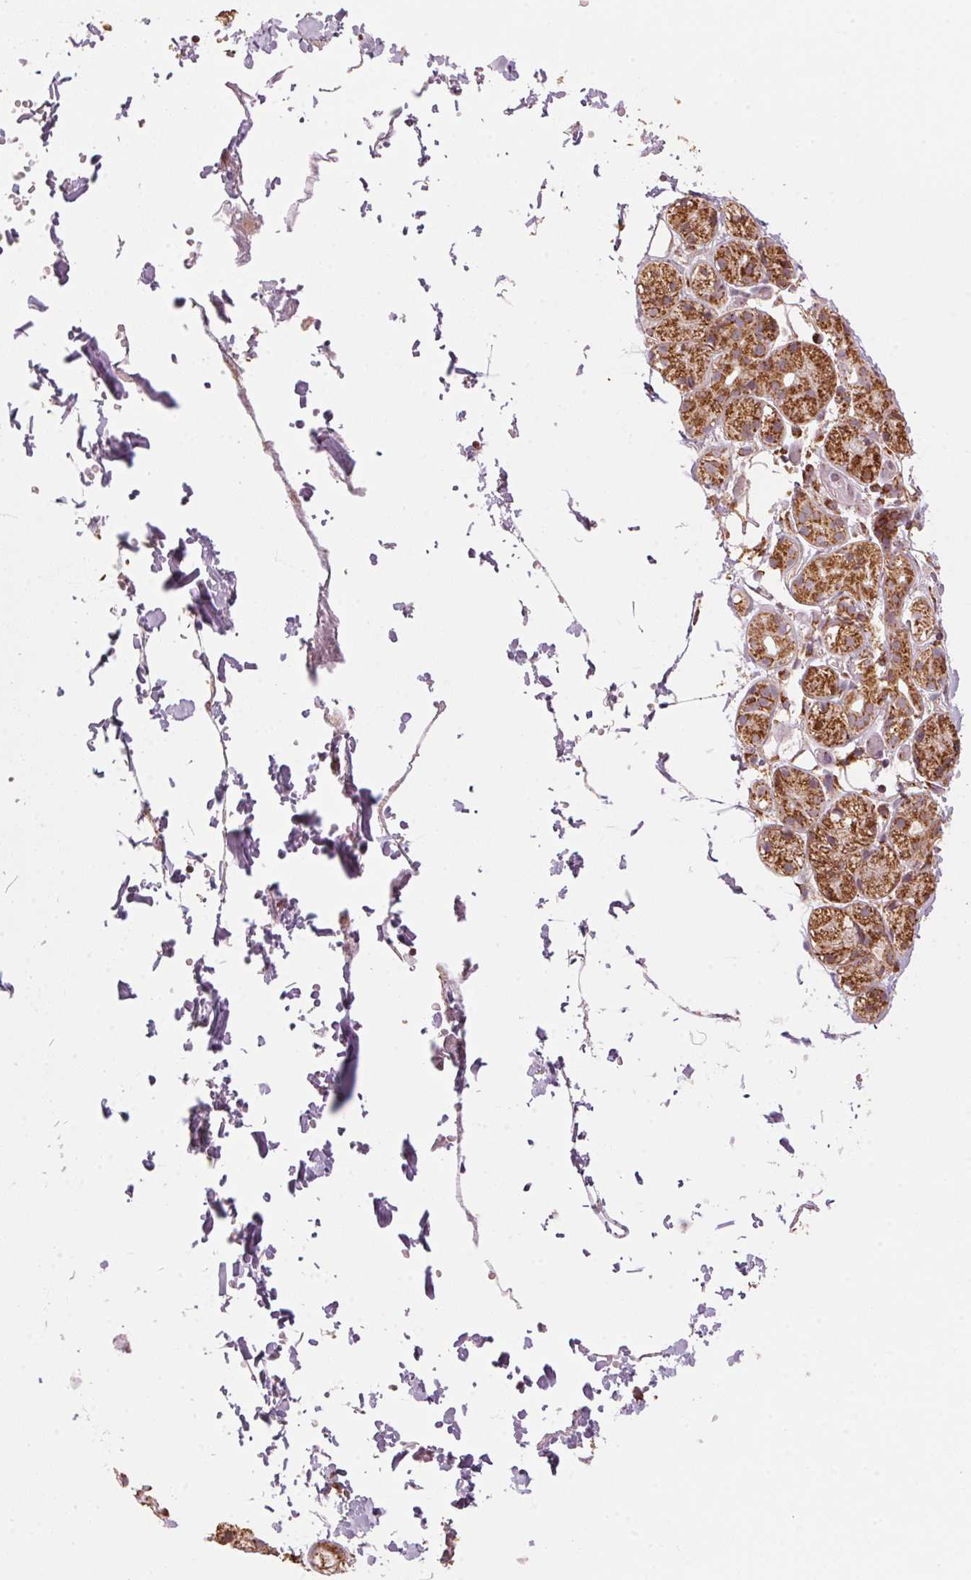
{"staining": {"intensity": "strong", "quantity": ">75%", "location": "cytoplasmic/membranous"}, "tissue": "salivary gland", "cell_type": "Glandular cells", "image_type": "normal", "snomed": [{"axis": "morphology", "description": "Normal tissue, NOS"}, {"axis": "topography", "description": "Salivary gland"}, {"axis": "topography", "description": "Peripheral nerve tissue"}], "caption": "Benign salivary gland demonstrates strong cytoplasmic/membranous expression in about >75% of glandular cells (Stains: DAB in brown, nuclei in blue, Microscopy: brightfield microscopy at high magnification)..", "gene": "TOMM70", "patient": {"sex": "male", "age": 71}}